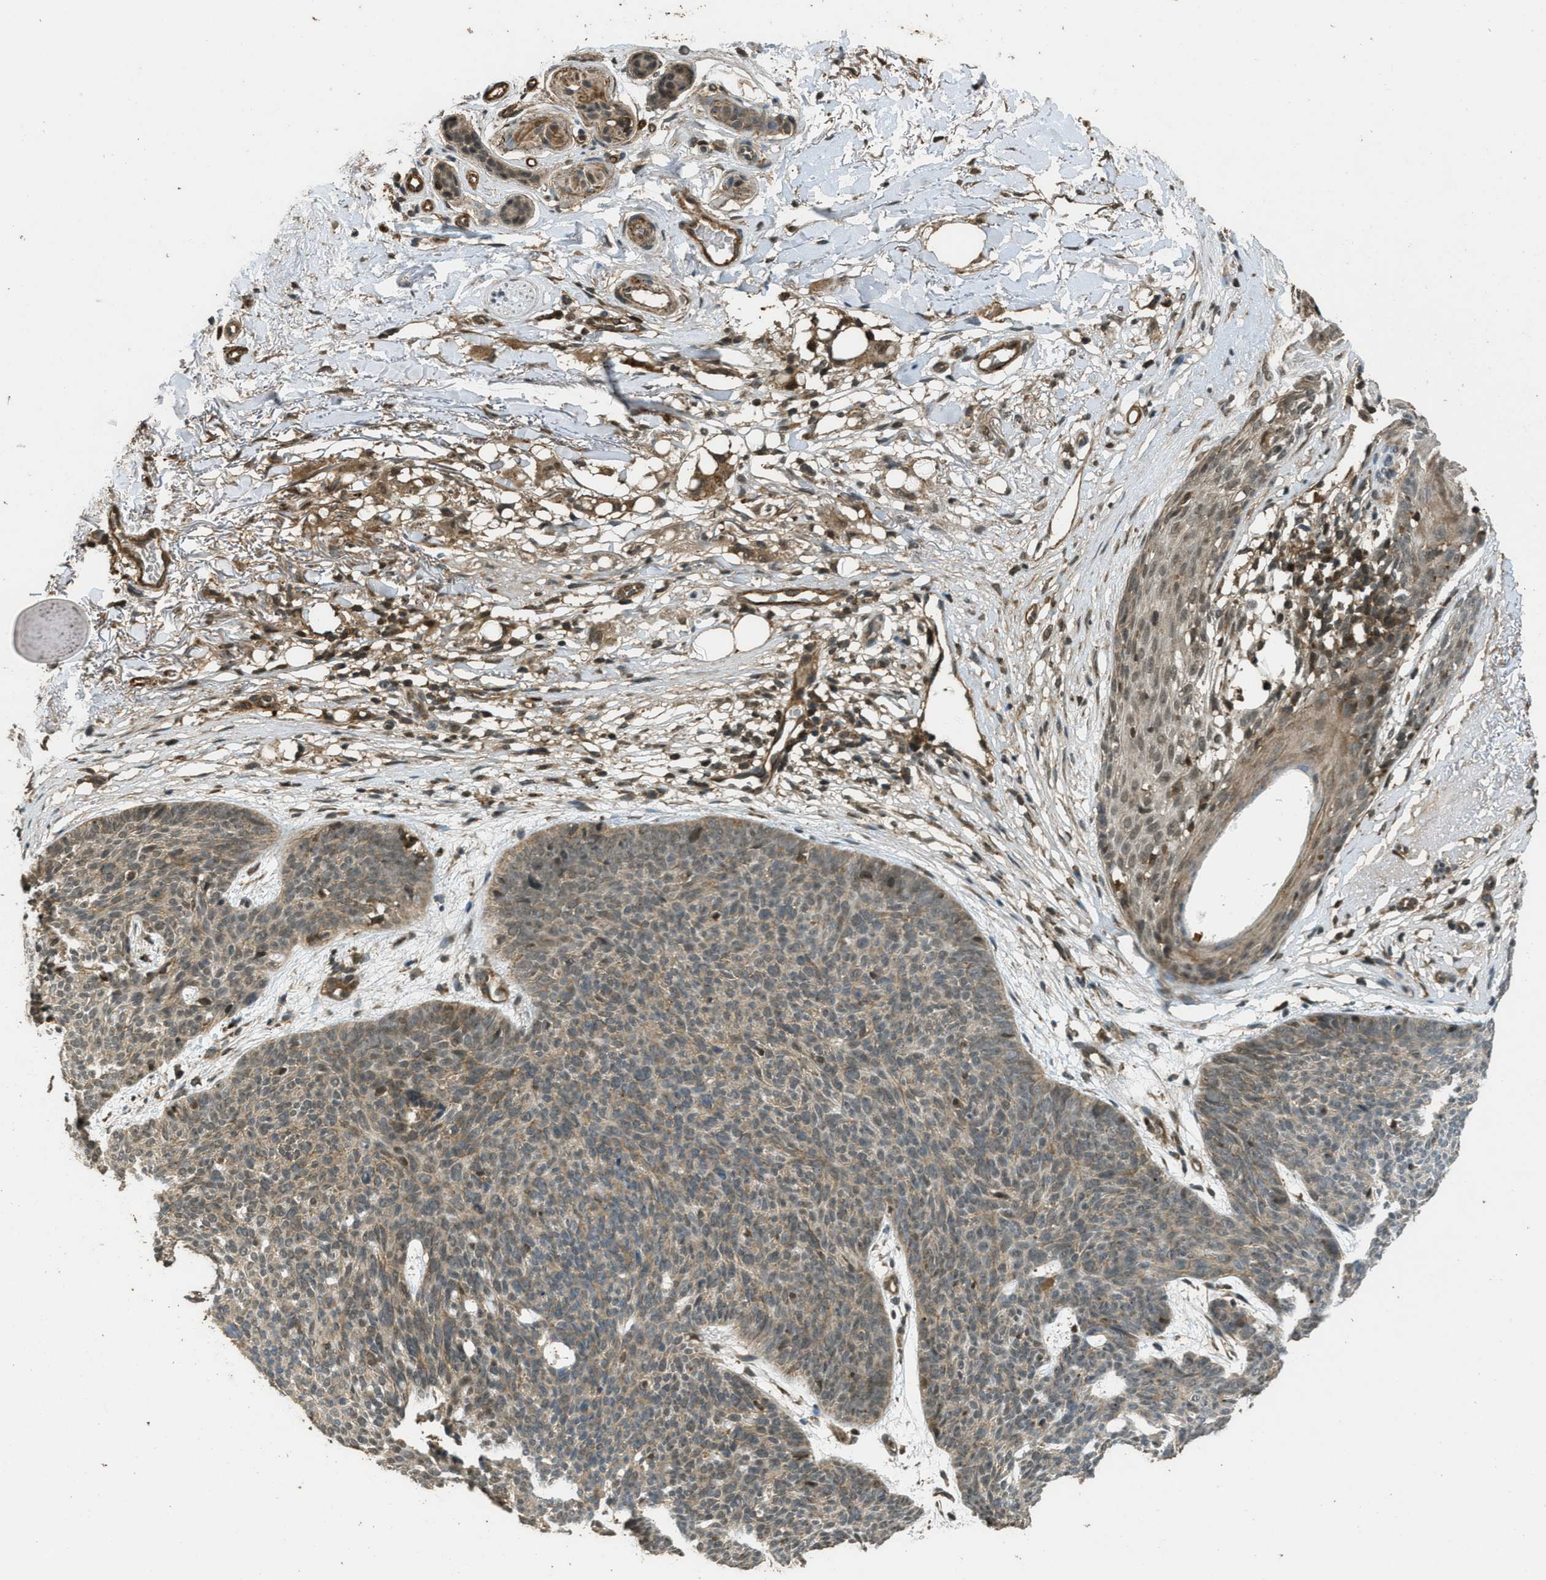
{"staining": {"intensity": "moderate", "quantity": ">75%", "location": "cytoplasmic/membranous"}, "tissue": "skin cancer", "cell_type": "Tumor cells", "image_type": "cancer", "snomed": [{"axis": "morphology", "description": "Normal tissue, NOS"}, {"axis": "morphology", "description": "Basal cell carcinoma"}, {"axis": "topography", "description": "Skin"}], "caption": "DAB immunohistochemical staining of human skin basal cell carcinoma reveals moderate cytoplasmic/membranous protein positivity in approximately >75% of tumor cells.", "gene": "PPP6R3", "patient": {"sex": "female", "age": 70}}